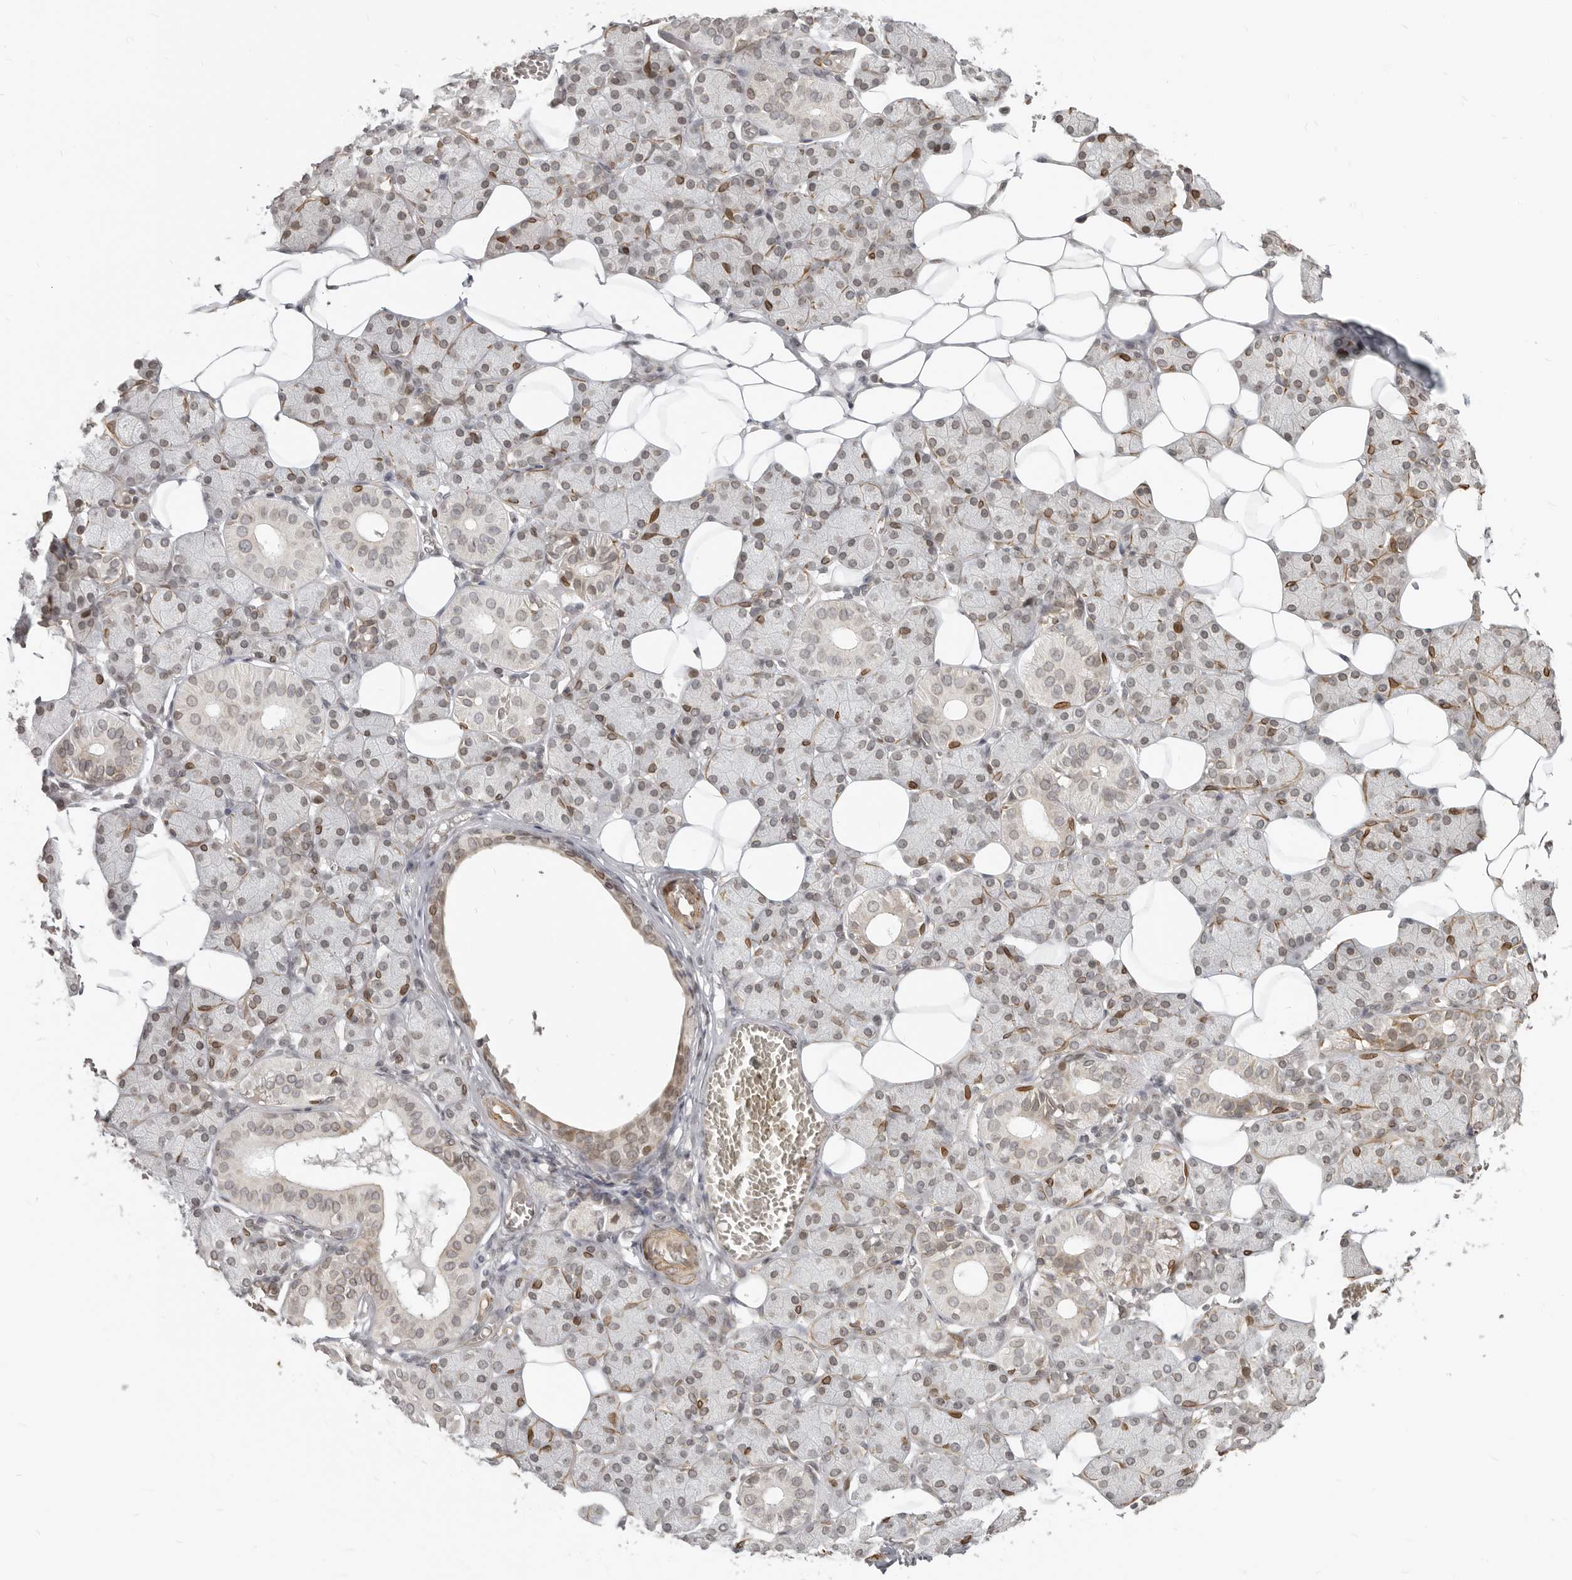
{"staining": {"intensity": "moderate", "quantity": "25%-75%", "location": "cytoplasmic/membranous"}, "tissue": "salivary gland", "cell_type": "Glandular cells", "image_type": "normal", "snomed": [{"axis": "morphology", "description": "Normal tissue, NOS"}, {"axis": "topography", "description": "Salivary gland"}], "caption": "Immunohistochemical staining of unremarkable salivary gland demonstrates 25%-75% levels of moderate cytoplasmic/membranous protein positivity in about 25%-75% of glandular cells. (IHC, brightfield microscopy, high magnification).", "gene": "NUP153", "patient": {"sex": "female", "age": 33}}